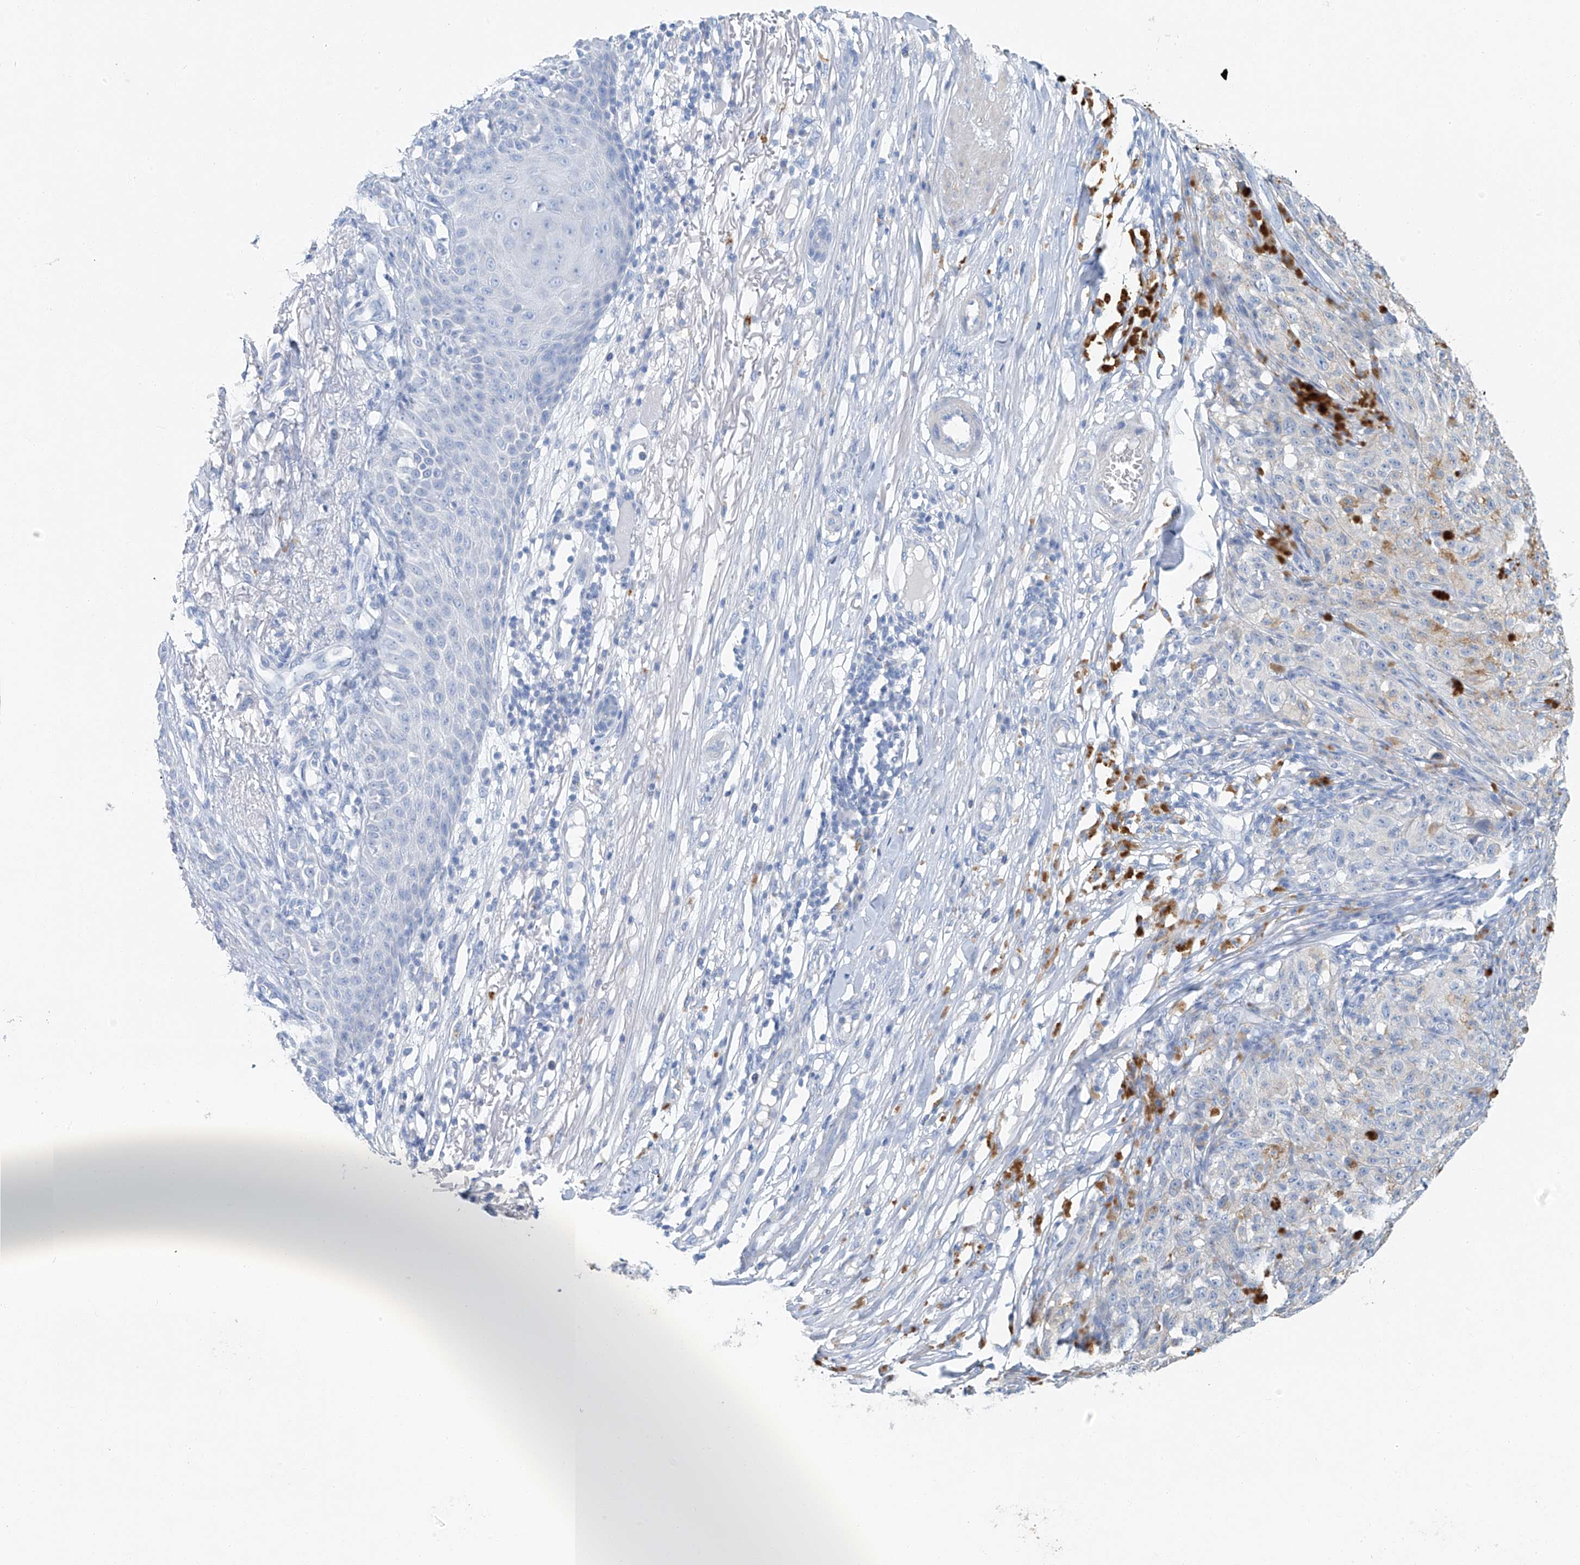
{"staining": {"intensity": "negative", "quantity": "none", "location": "none"}, "tissue": "melanoma", "cell_type": "Tumor cells", "image_type": "cancer", "snomed": [{"axis": "morphology", "description": "Malignant melanoma, NOS"}, {"axis": "topography", "description": "Skin"}], "caption": "Malignant melanoma stained for a protein using IHC displays no expression tumor cells.", "gene": "C1orf87", "patient": {"sex": "female", "age": 82}}